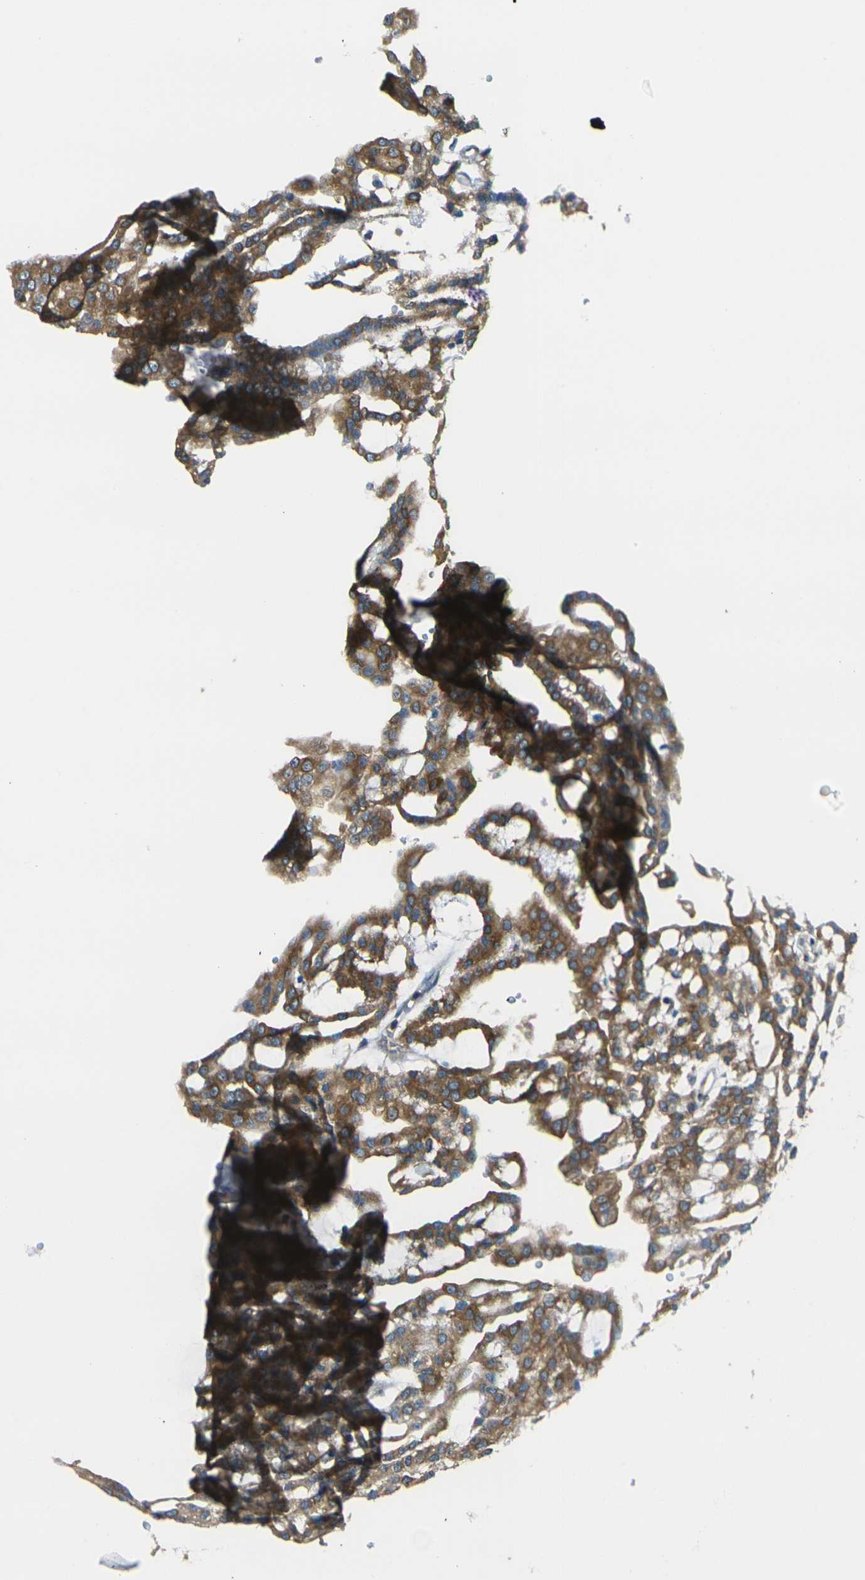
{"staining": {"intensity": "moderate", "quantity": ">75%", "location": "cytoplasmic/membranous"}, "tissue": "renal cancer", "cell_type": "Tumor cells", "image_type": "cancer", "snomed": [{"axis": "morphology", "description": "Adenocarcinoma, NOS"}, {"axis": "topography", "description": "Kidney"}], "caption": "Immunohistochemical staining of human renal cancer exhibits moderate cytoplasmic/membranous protein expression in about >75% of tumor cells.", "gene": "CELSR2", "patient": {"sex": "male", "age": 63}}